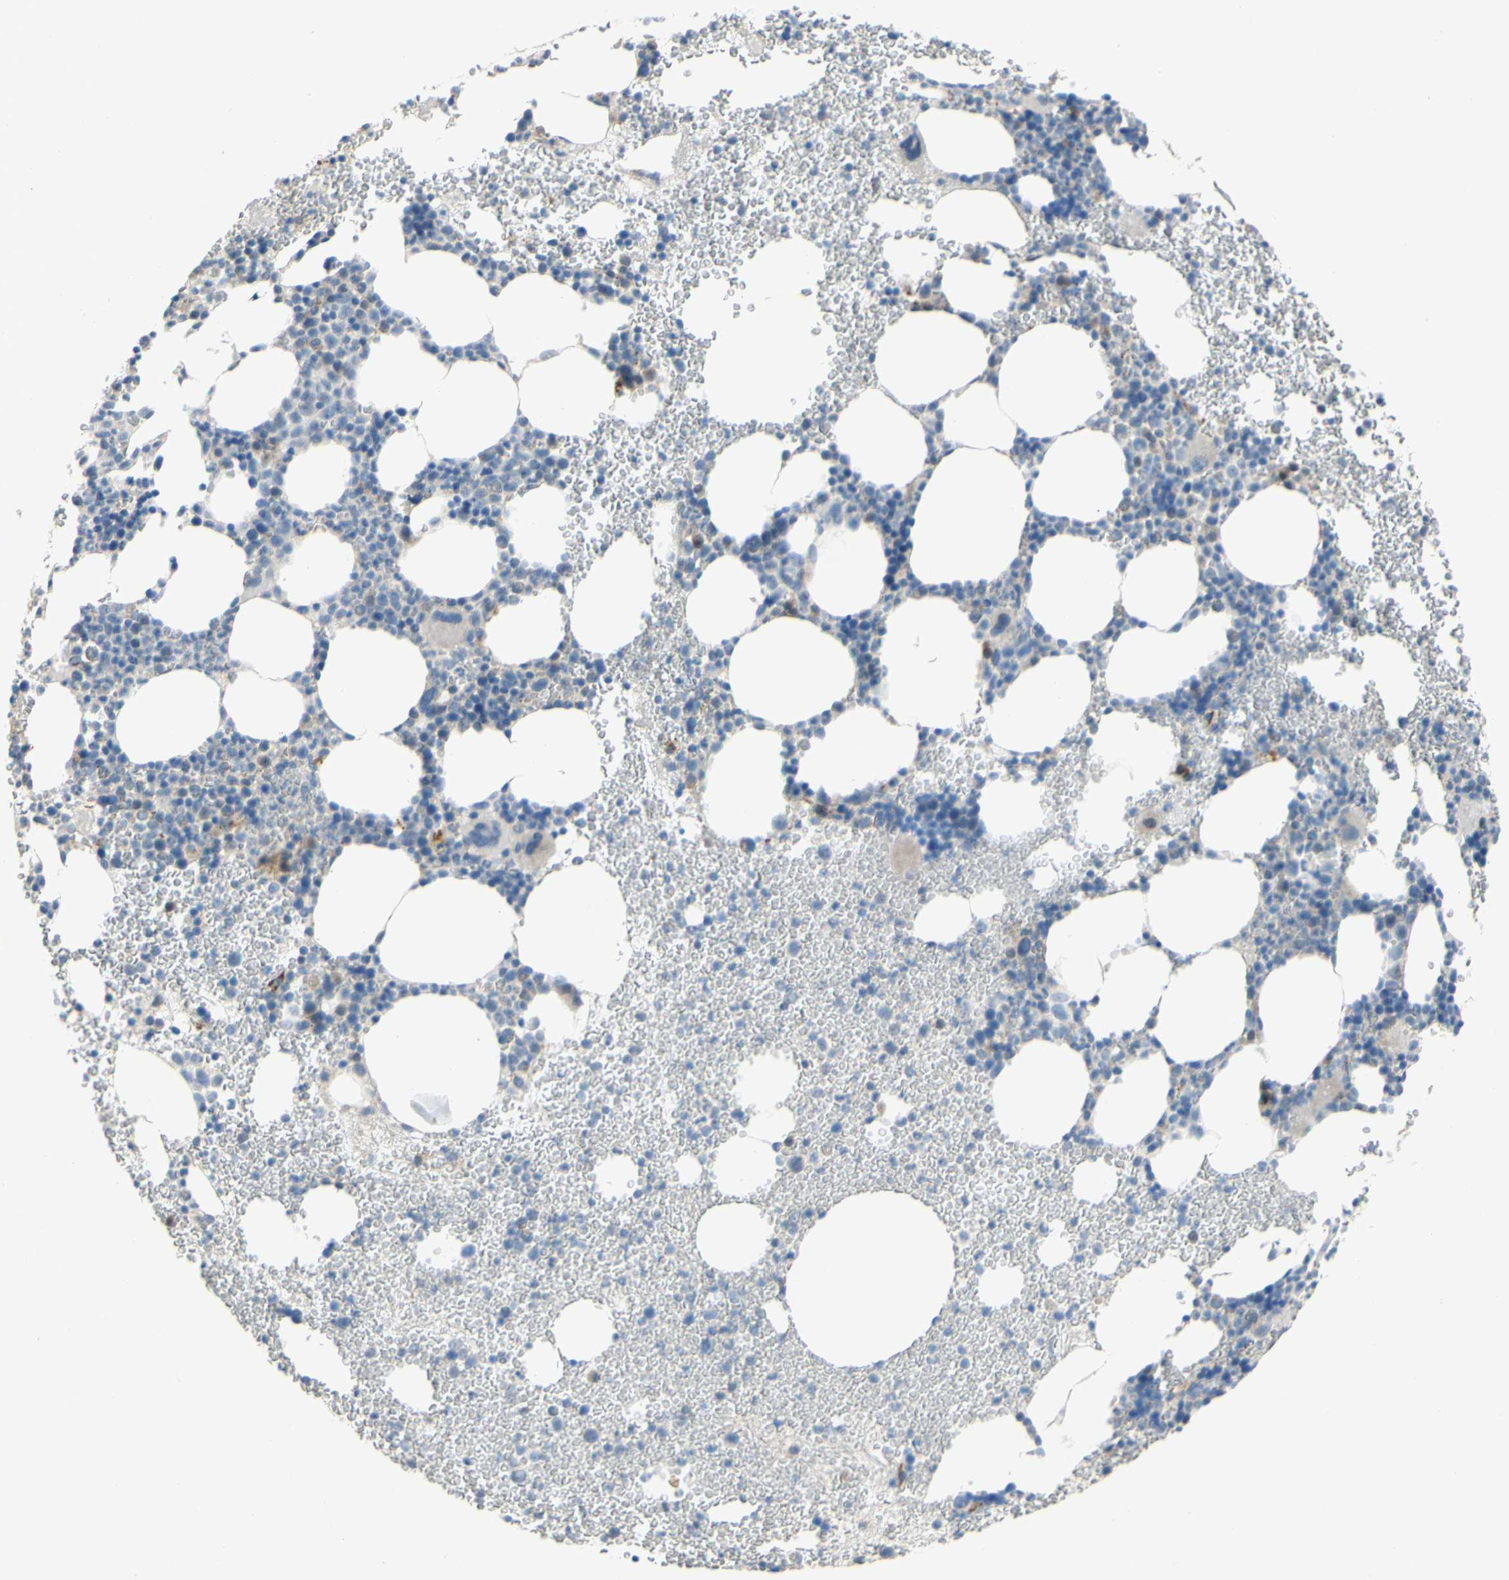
{"staining": {"intensity": "weak", "quantity": "<25%", "location": "cytoplasmic/membranous"}, "tissue": "bone marrow", "cell_type": "Hematopoietic cells", "image_type": "normal", "snomed": [{"axis": "morphology", "description": "Normal tissue, NOS"}, {"axis": "morphology", "description": "Inflammation, NOS"}, {"axis": "topography", "description": "Bone marrow"}], "caption": "Hematopoietic cells show no significant positivity in unremarkable bone marrow.", "gene": "CDCP1", "patient": {"sex": "female", "age": 76}}